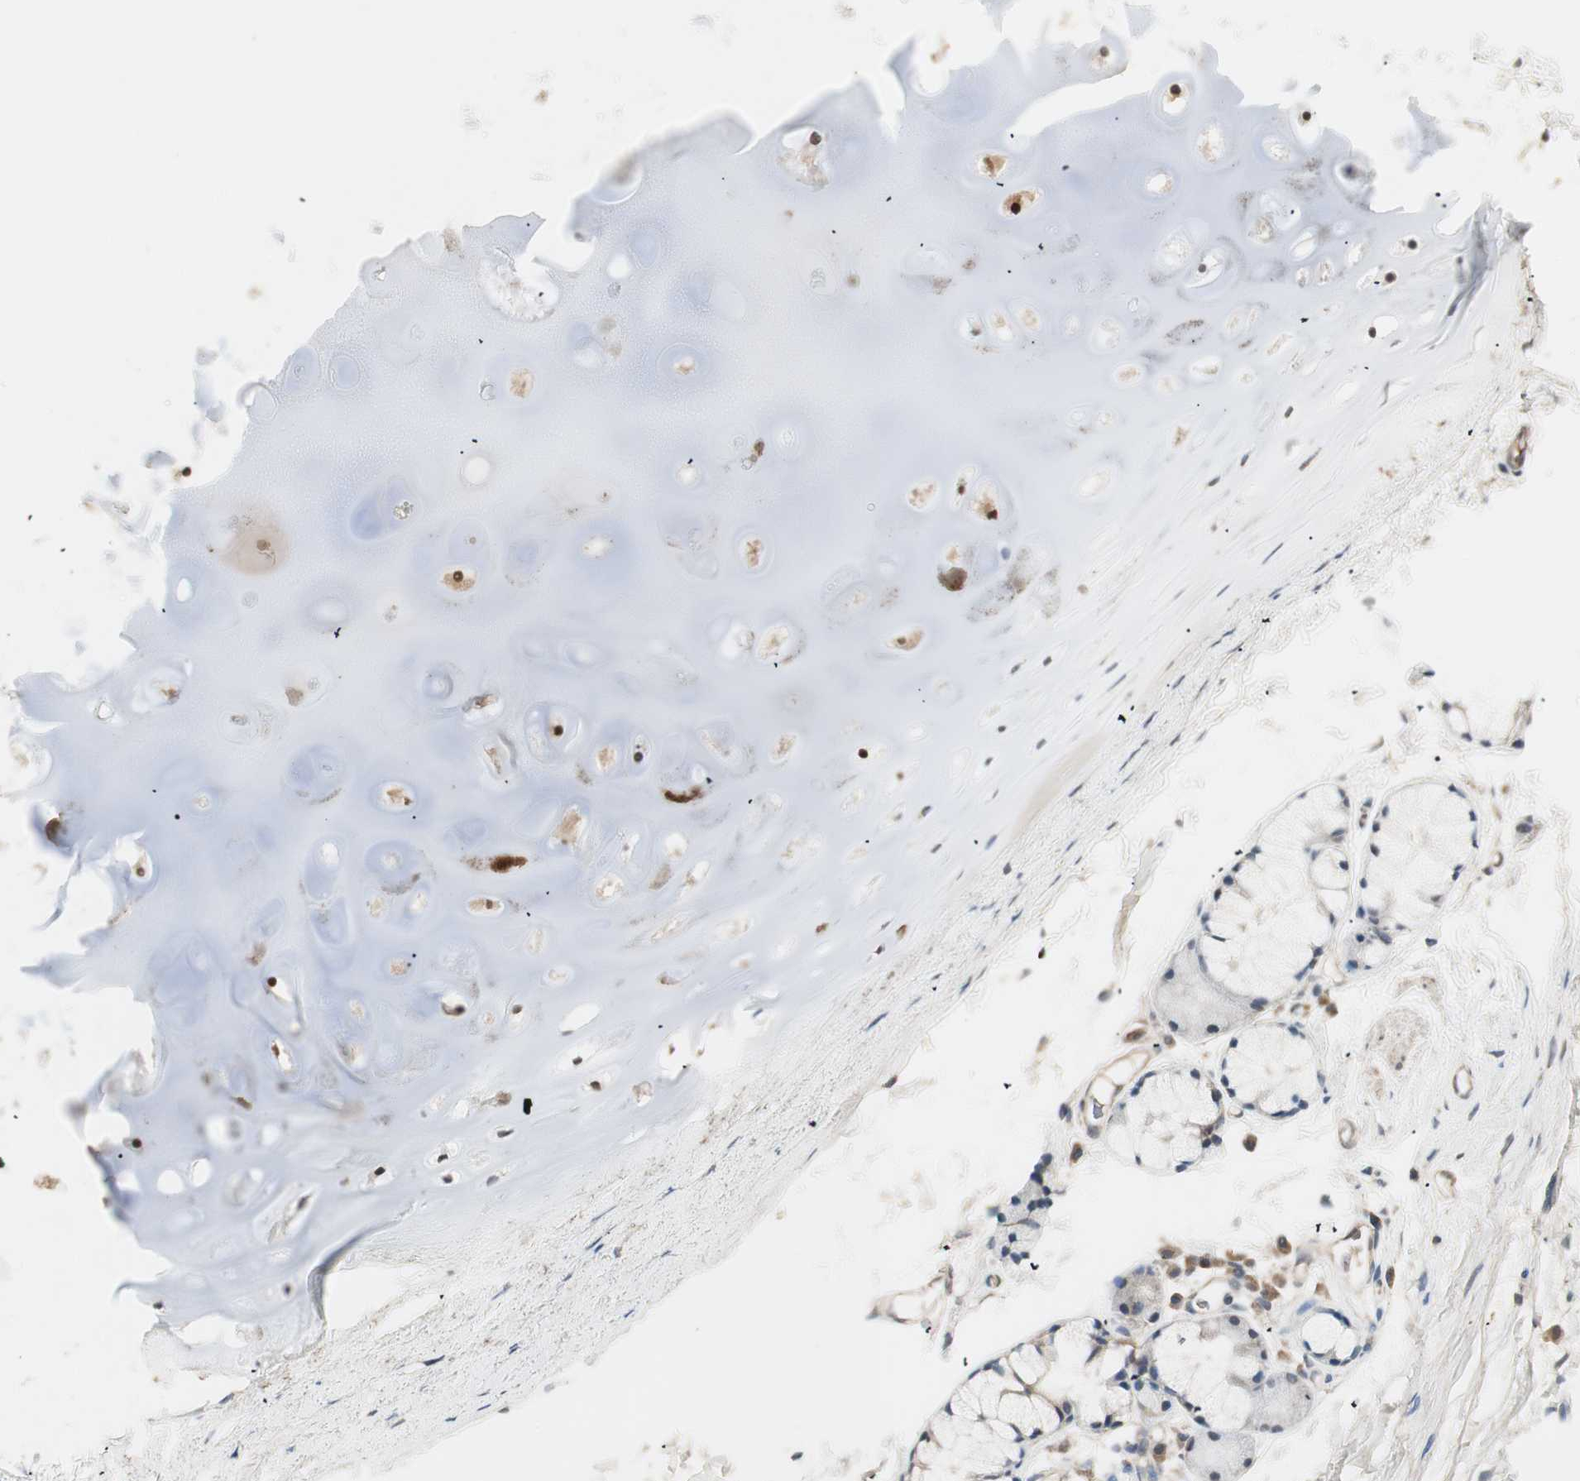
{"staining": {"intensity": "moderate", "quantity": ">75%", "location": "cytoplasmic/membranous"}, "tissue": "adipose tissue", "cell_type": "Adipocytes", "image_type": "normal", "snomed": [{"axis": "morphology", "description": "Normal tissue, NOS"}, {"axis": "topography", "description": "Cartilage tissue"}, {"axis": "topography", "description": "Bronchus"}], "caption": "Human adipose tissue stained with a brown dye reveals moderate cytoplasmic/membranous positive expression in about >75% of adipocytes.", "gene": "NFRKB", "patient": {"sex": "female", "age": 73}}